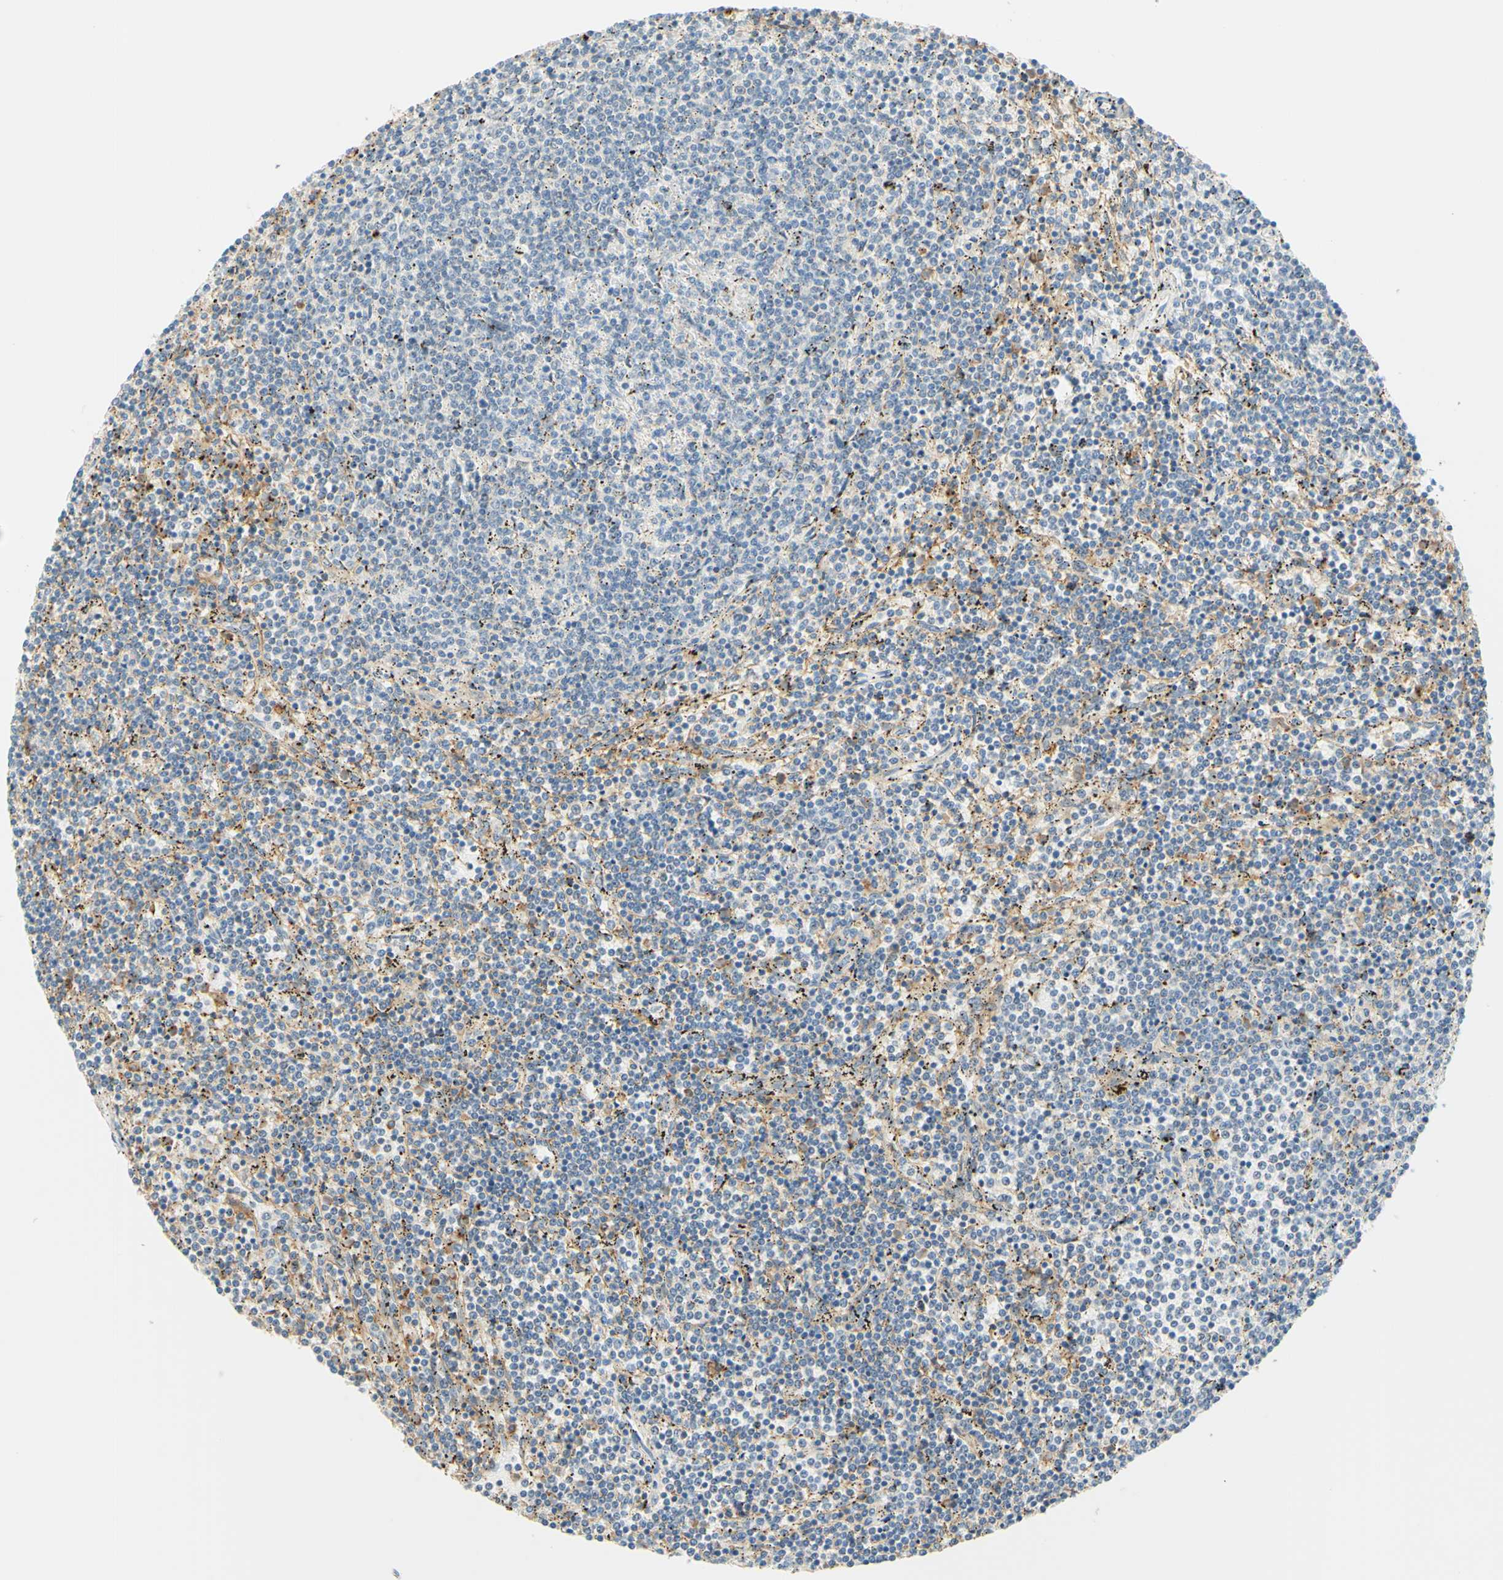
{"staining": {"intensity": "negative", "quantity": "none", "location": "none"}, "tissue": "lymphoma", "cell_type": "Tumor cells", "image_type": "cancer", "snomed": [{"axis": "morphology", "description": "Malignant lymphoma, non-Hodgkin's type, Low grade"}, {"axis": "topography", "description": "Spleen"}], "caption": "An image of human lymphoma is negative for staining in tumor cells.", "gene": "TREM2", "patient": {"sex": "female", "age": 50}}